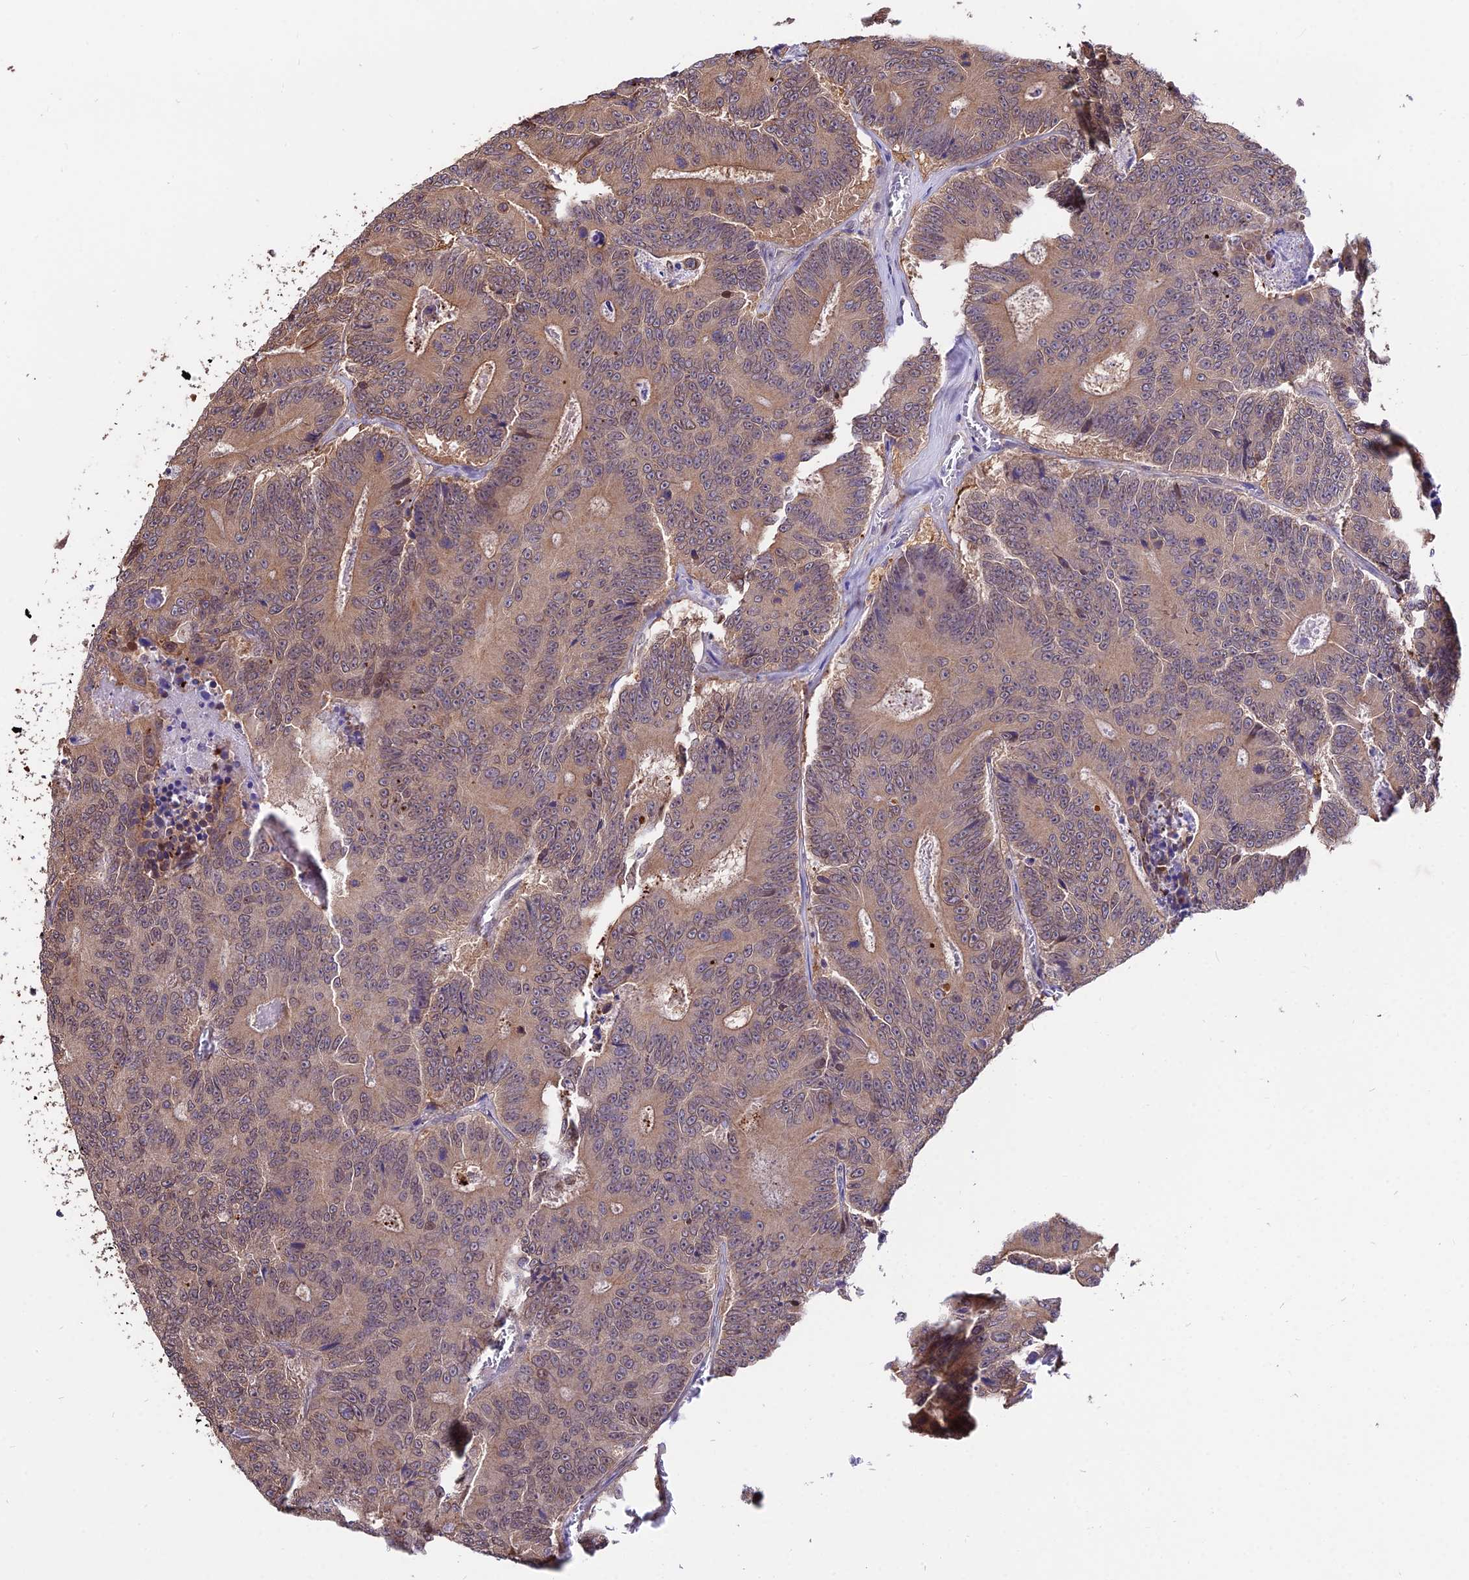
{"staining": {"intensity": "moderate", "quantity": "25%-75%", "location": "cytoplasmic/membranous"}, "tissue": "colorectal cancer", "cell_type": "Tumor cells", "image_type": "cancer", "snomed": [{"axis": "morphology", "description": "Adenocarcinoma, NOS"}, {"axis": "topography", "description": "Colon"}], "caption": "A micrograph of colorectal adenocarcinoma stained for a protein exhibits moderate cytoplasmic/membranous brown staining in tumor cells. (DAB IHC with brightfield microscopy, high magnification).", "gene": "INPP4A", "patient": {"sex": "male", "age": 83}}